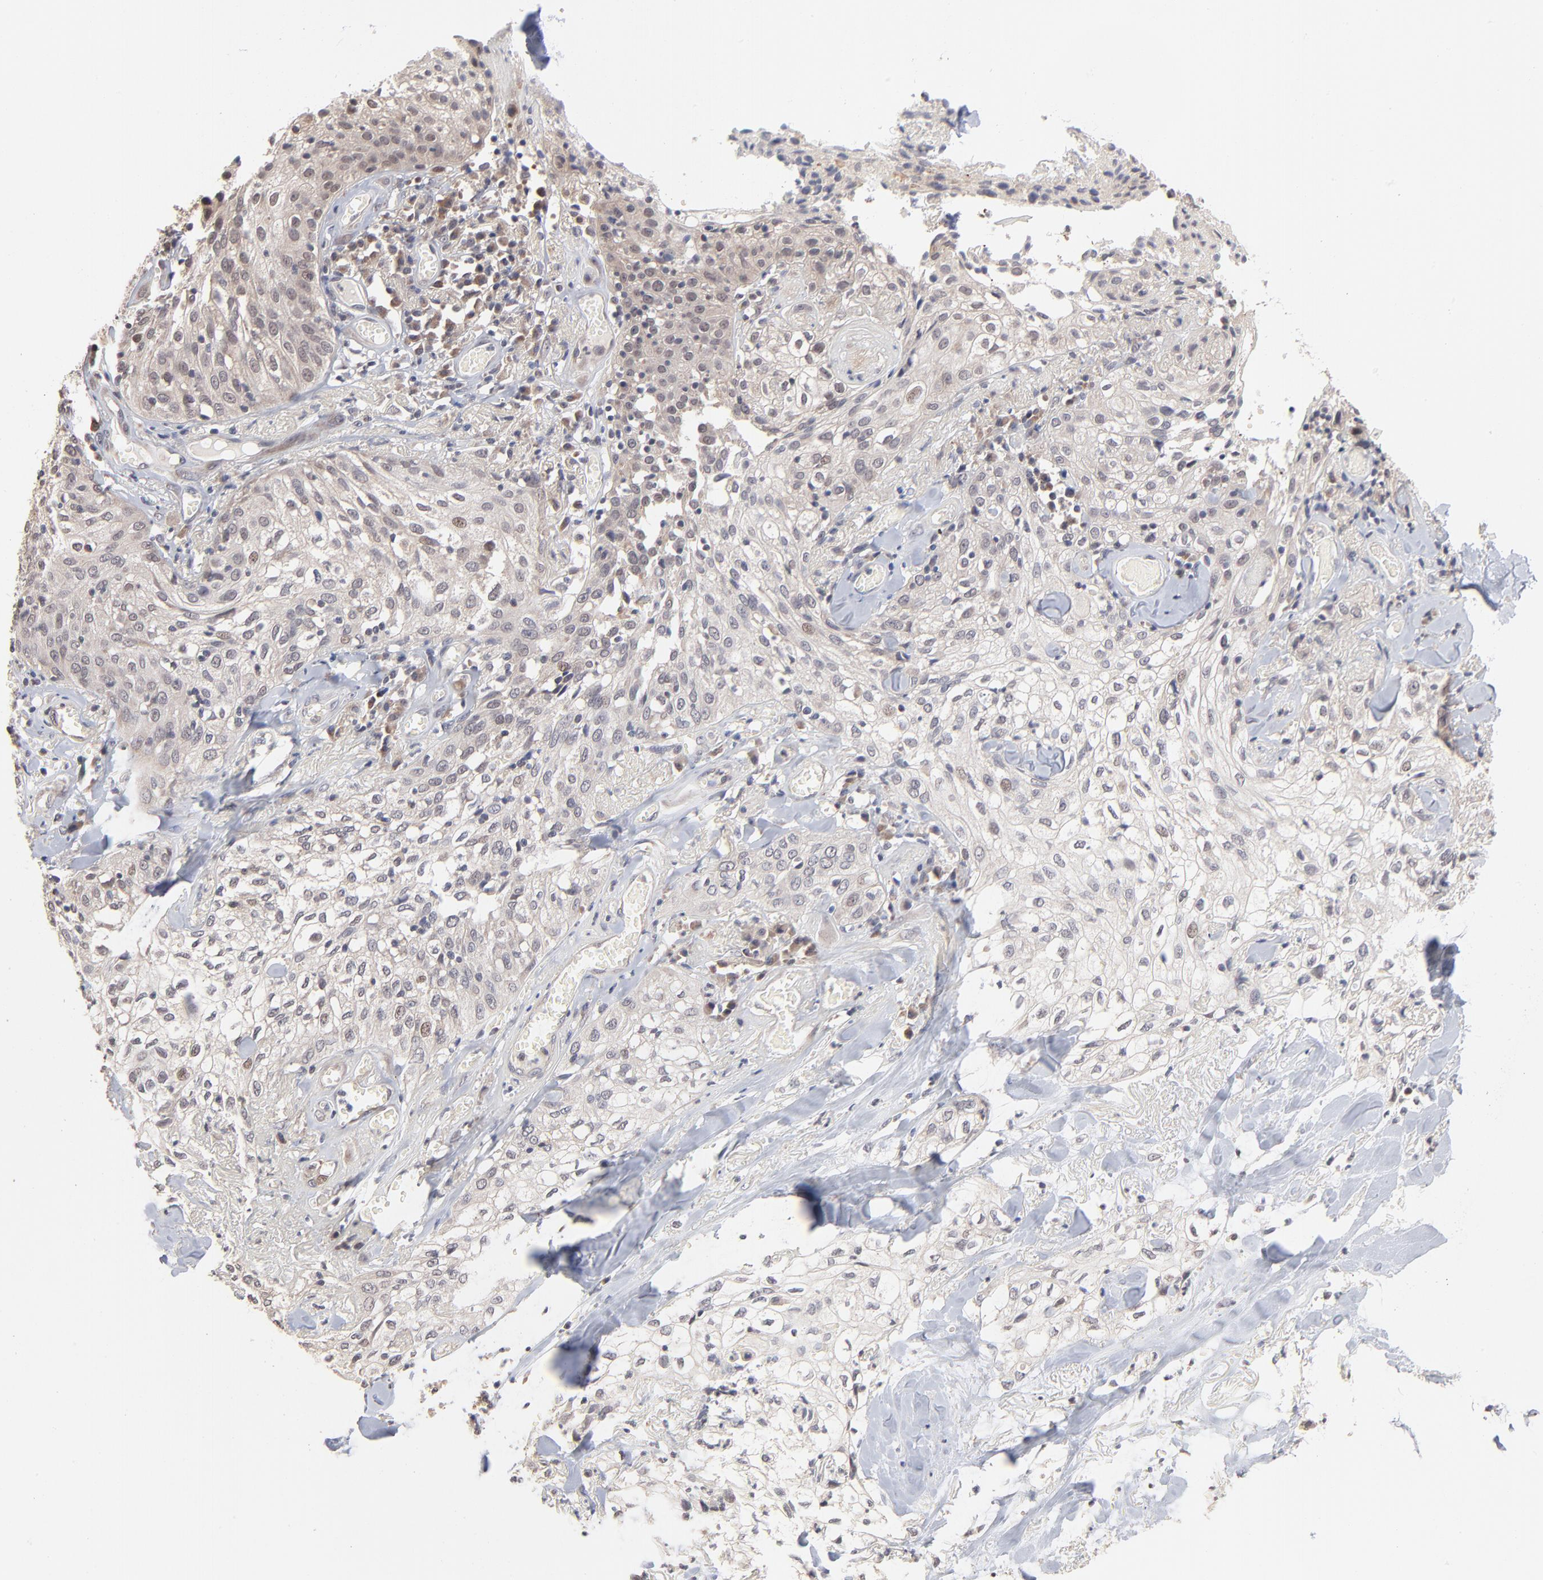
{"staining": {"intensity": "weak", "quantity": "<25%", "location": "cytoplasmic/membranous,nuclear"}, "tissue": "skin cancer", "cell_type": "Tumor cells", "image_type": "cancer", "snomed": [{"axis": "morphology", "description": "Squamous cell carcinoma, NOS"}, {"axis": "topography", "description": "Skin"}], "caption": "Immunohistochemical staining of human squamous cell carcinoma (skin) shows no significant staining in tumor cells. (Brightfield microscopy of DAB (3,3'-diaminobenzidine) immunohistochemistry at high magnification).", "gene": "MSL2", "patient": {"sex": "male", "age": 65}}